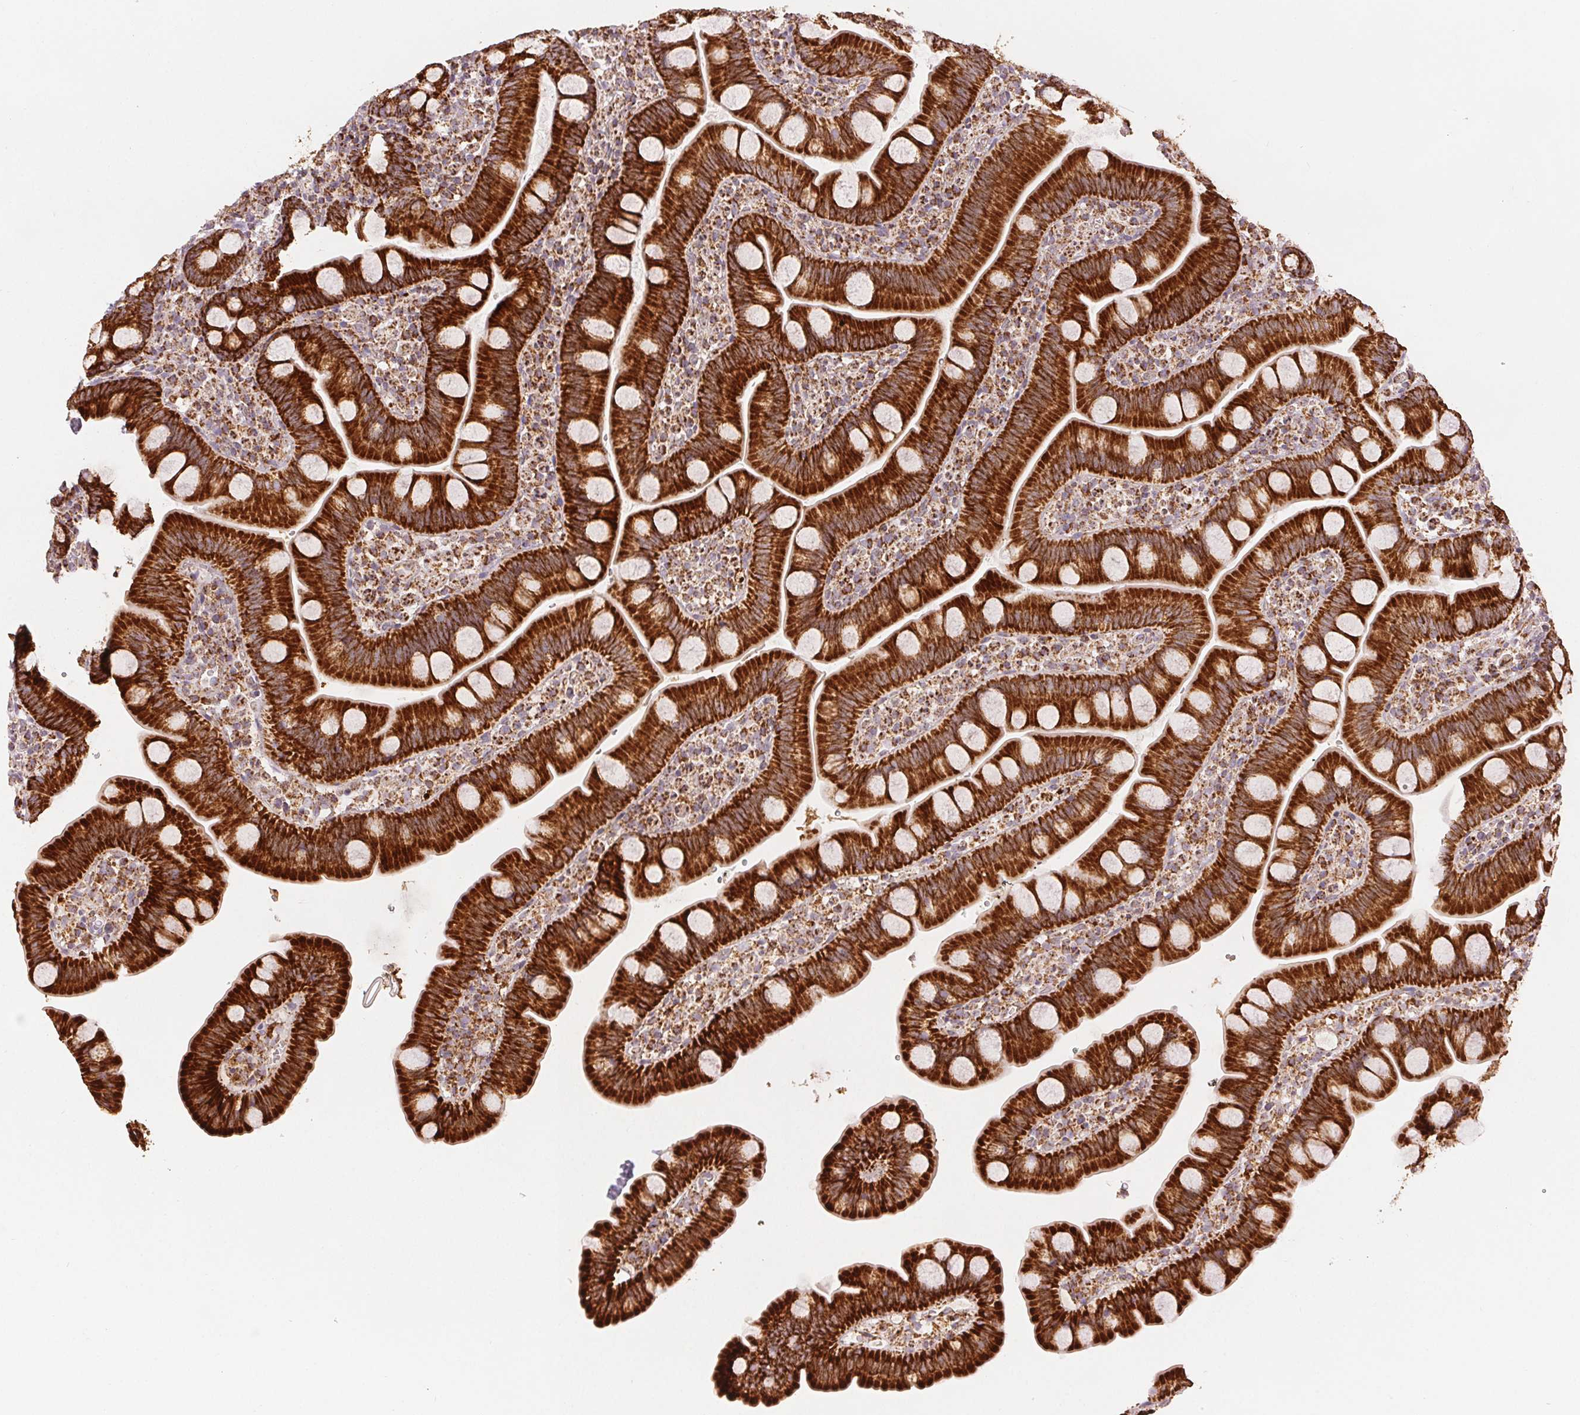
{"staining": {"intensity": "strong", "quantity": ">75%", "location": "cytoplasmic/membranous"}, "tissue": "small intestine", "cell_type": "Glandular cells", "image_type": "normal", "snomed": [{"axis": "morphology", "description": "Normal tissue, NOS"}, {"axis": "topography", "description": "Small intestine"}], "caption": "Brown immunohistochemical staining in benign small intestine shows strong cytoplasmic/membranous expression in approximately >75% of glandular cells.", "gene": "SDHB", "patient": {"sex": "female", "age": 68}}